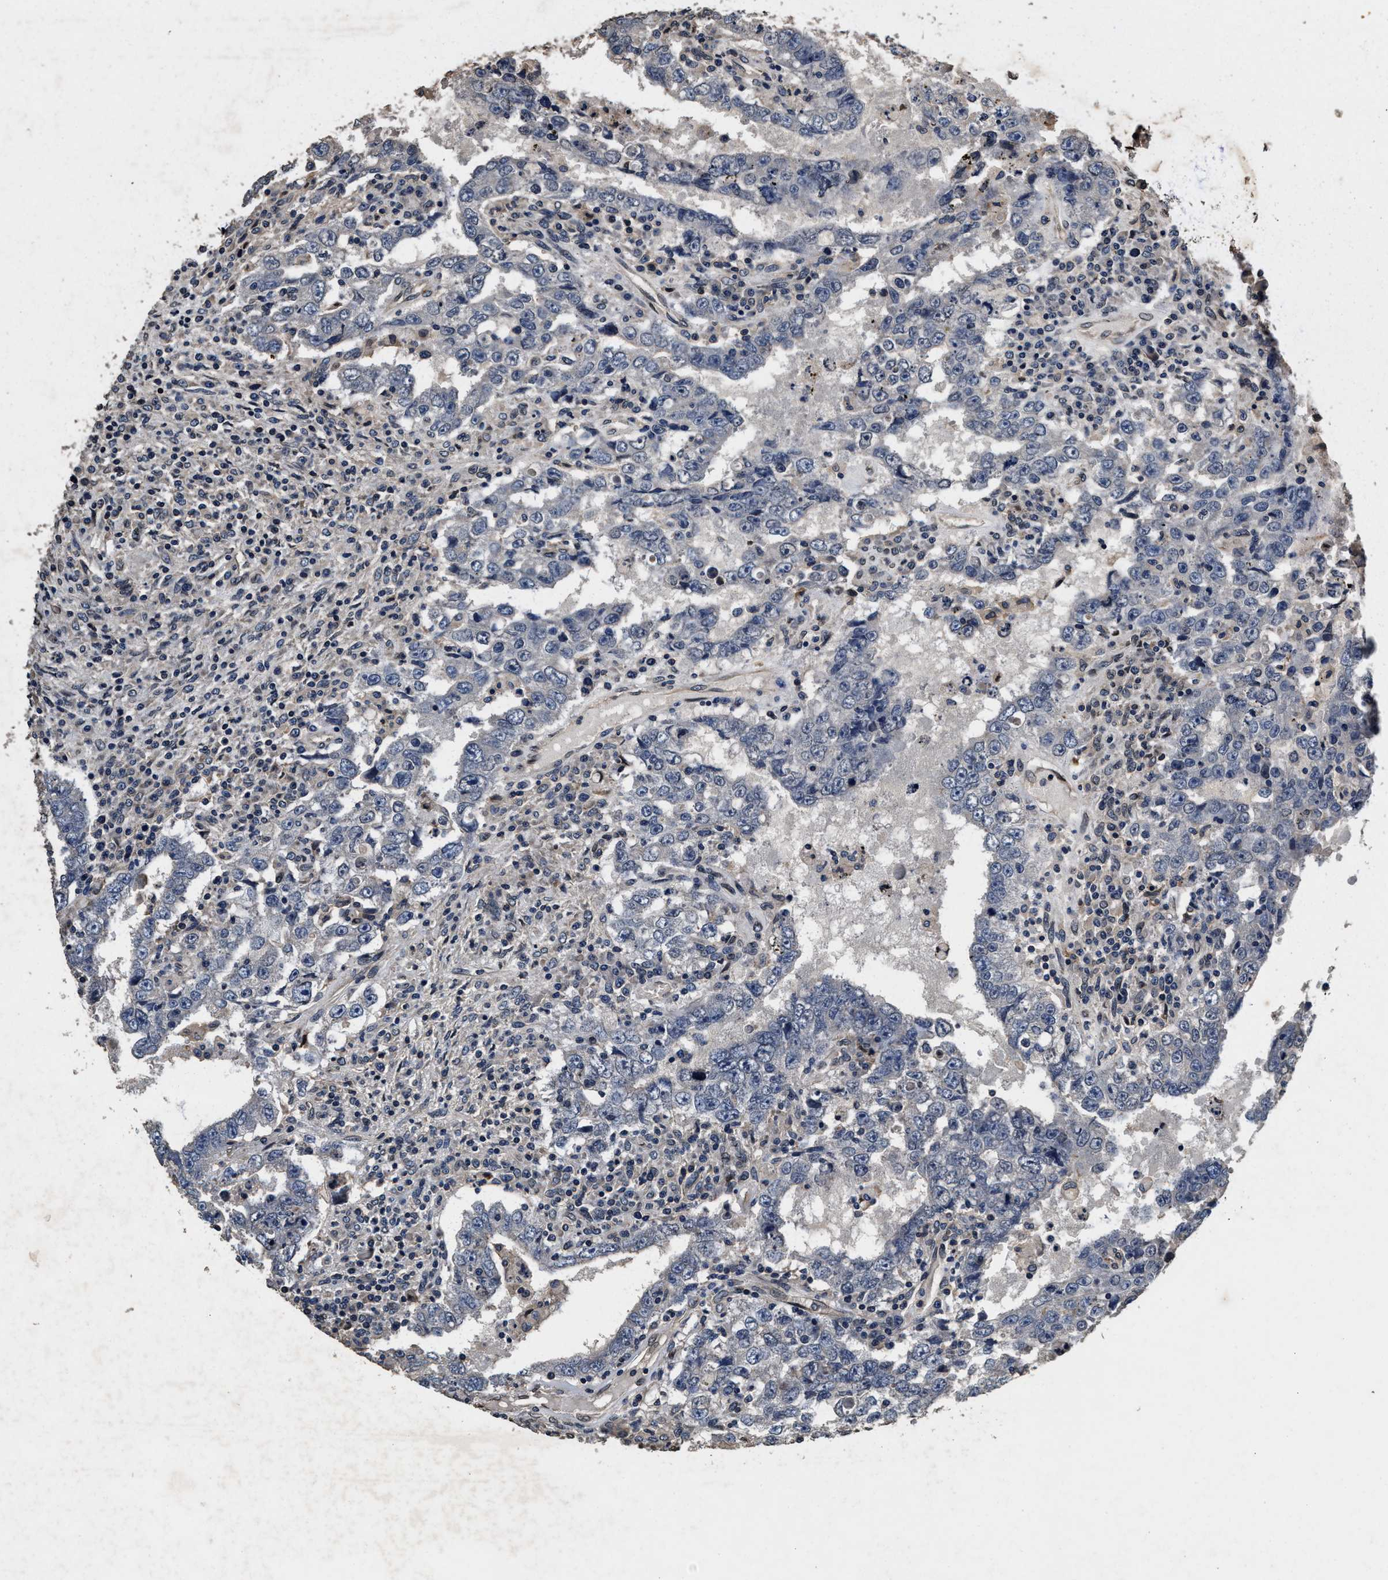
{"staining": {"intensity": "negative", "quantity": "none", "location": "none"}, "tissue": "testis cancer", "cell_type": "Tumor cells", "image_type": "cancer", "snomed": [{"axis": "morphology", "description": "Carcinoma, Embryonal, NOS"}, {"axis": "topography", "description": "Testis"}], "caption": "Tumor cells are negative for brown protein staining in testis cancer. The staining is performed using DAB (3,3'-diaminobenzidine) brown chromogen with nuclei counter-stained in using hematoxylin.", "gene": "ACCS", "patient": {"sex": "male", "age": 26}}